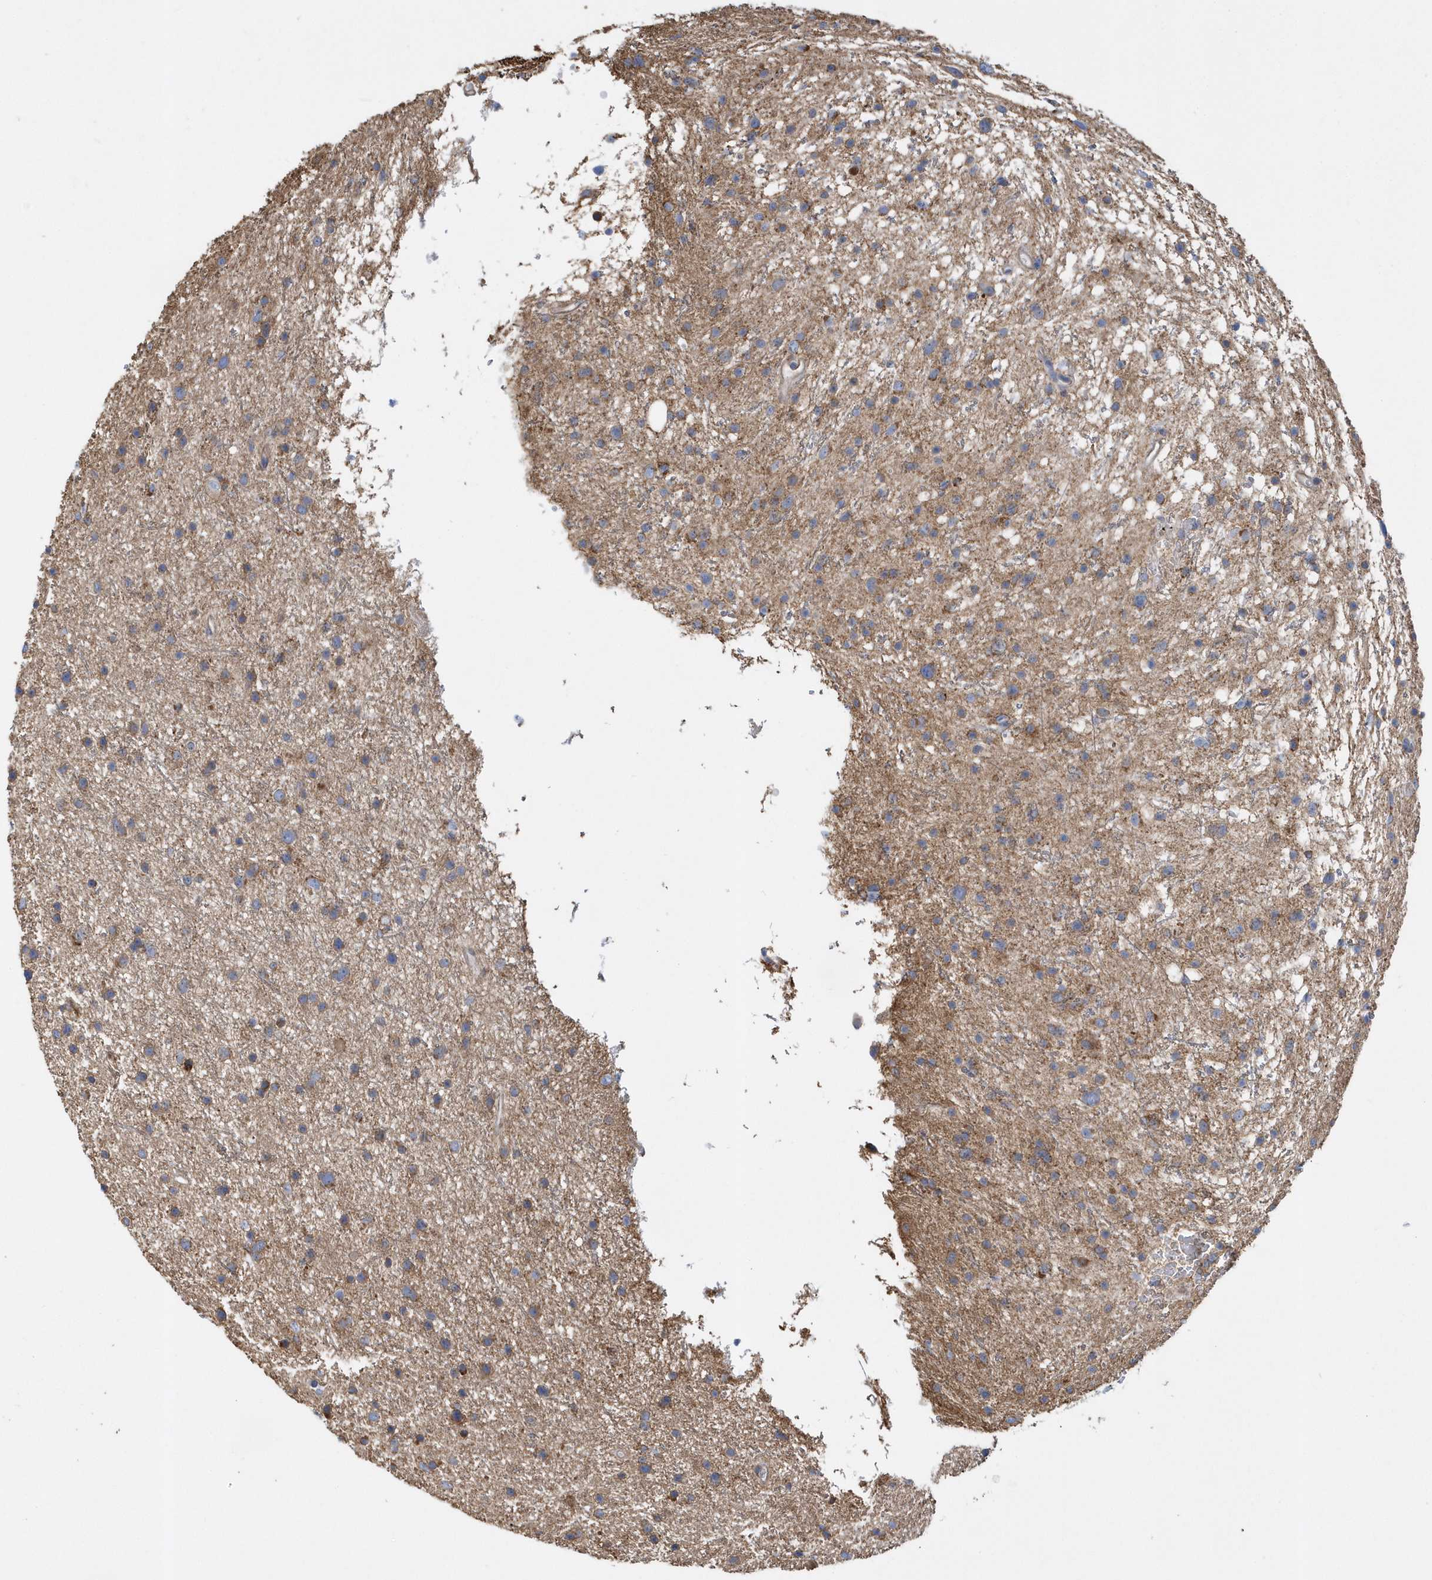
{"staining": {"intensity": "weak", "quantity": ">75%", "location": "cytoplasmic/membranous"}, "tissue": "glioma", "cell_type": "Tumor cells", "image_type": "cancer", "snomed": [{"axis": "morphology", "description": "Glioma, malignant, Low grade"}, {"axis": "topography", "description": "Cerebral cortex"}], "caption": "Glioma was stained to show a protein in brown. There is low levels of weak cytoplasmic/membranous staining in about >75% of tumor cells. The protein of interest is stained brown, and the nuclei are stained in blue (DAB IHC with brightfield microscopy, high magnification).", "gene": "TRAIP", "patient": {"sex": "female", "age": 39}}